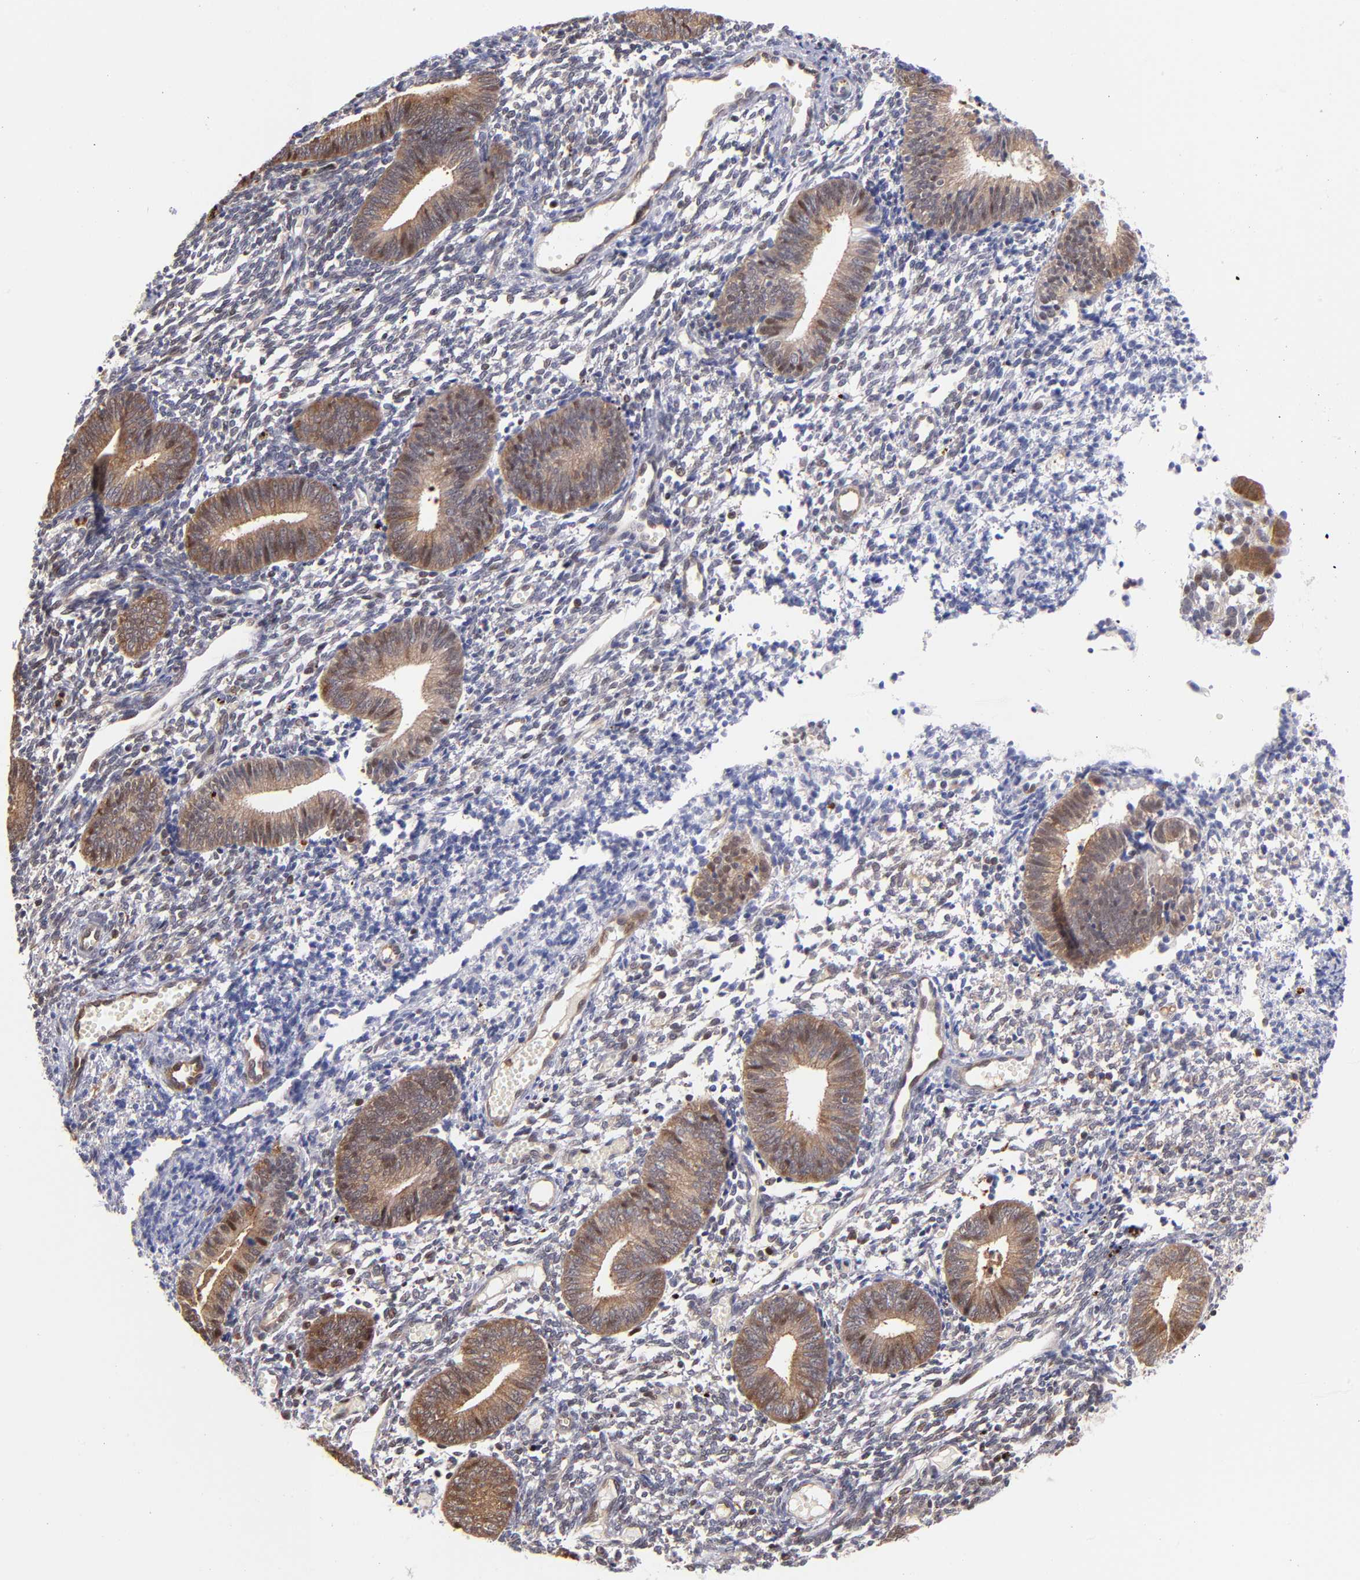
{"staining": {"intensity": "weak", "quantity": "25%-75%", "location": "cytoplasmic/membranous"}, "tissue": "endometrium", "cell_type": "Cells in endometrial stroma", "image_type": "normal", "snomed": [{"axis": "morphology", "description": "Normal tissue, NOS"}, {"axis": "topography", "description": "Uterus"}, {"axis": "topography", "description": "Endometrium"}], "caption": "Endometrium stained with a brown dye shows weak cytoplasmic/membranous positive expression in approximately 25%-75% of cells in endometrial stroma.", "gene": "YWHAB", "patient": {"sex": "female", "age": 33}}